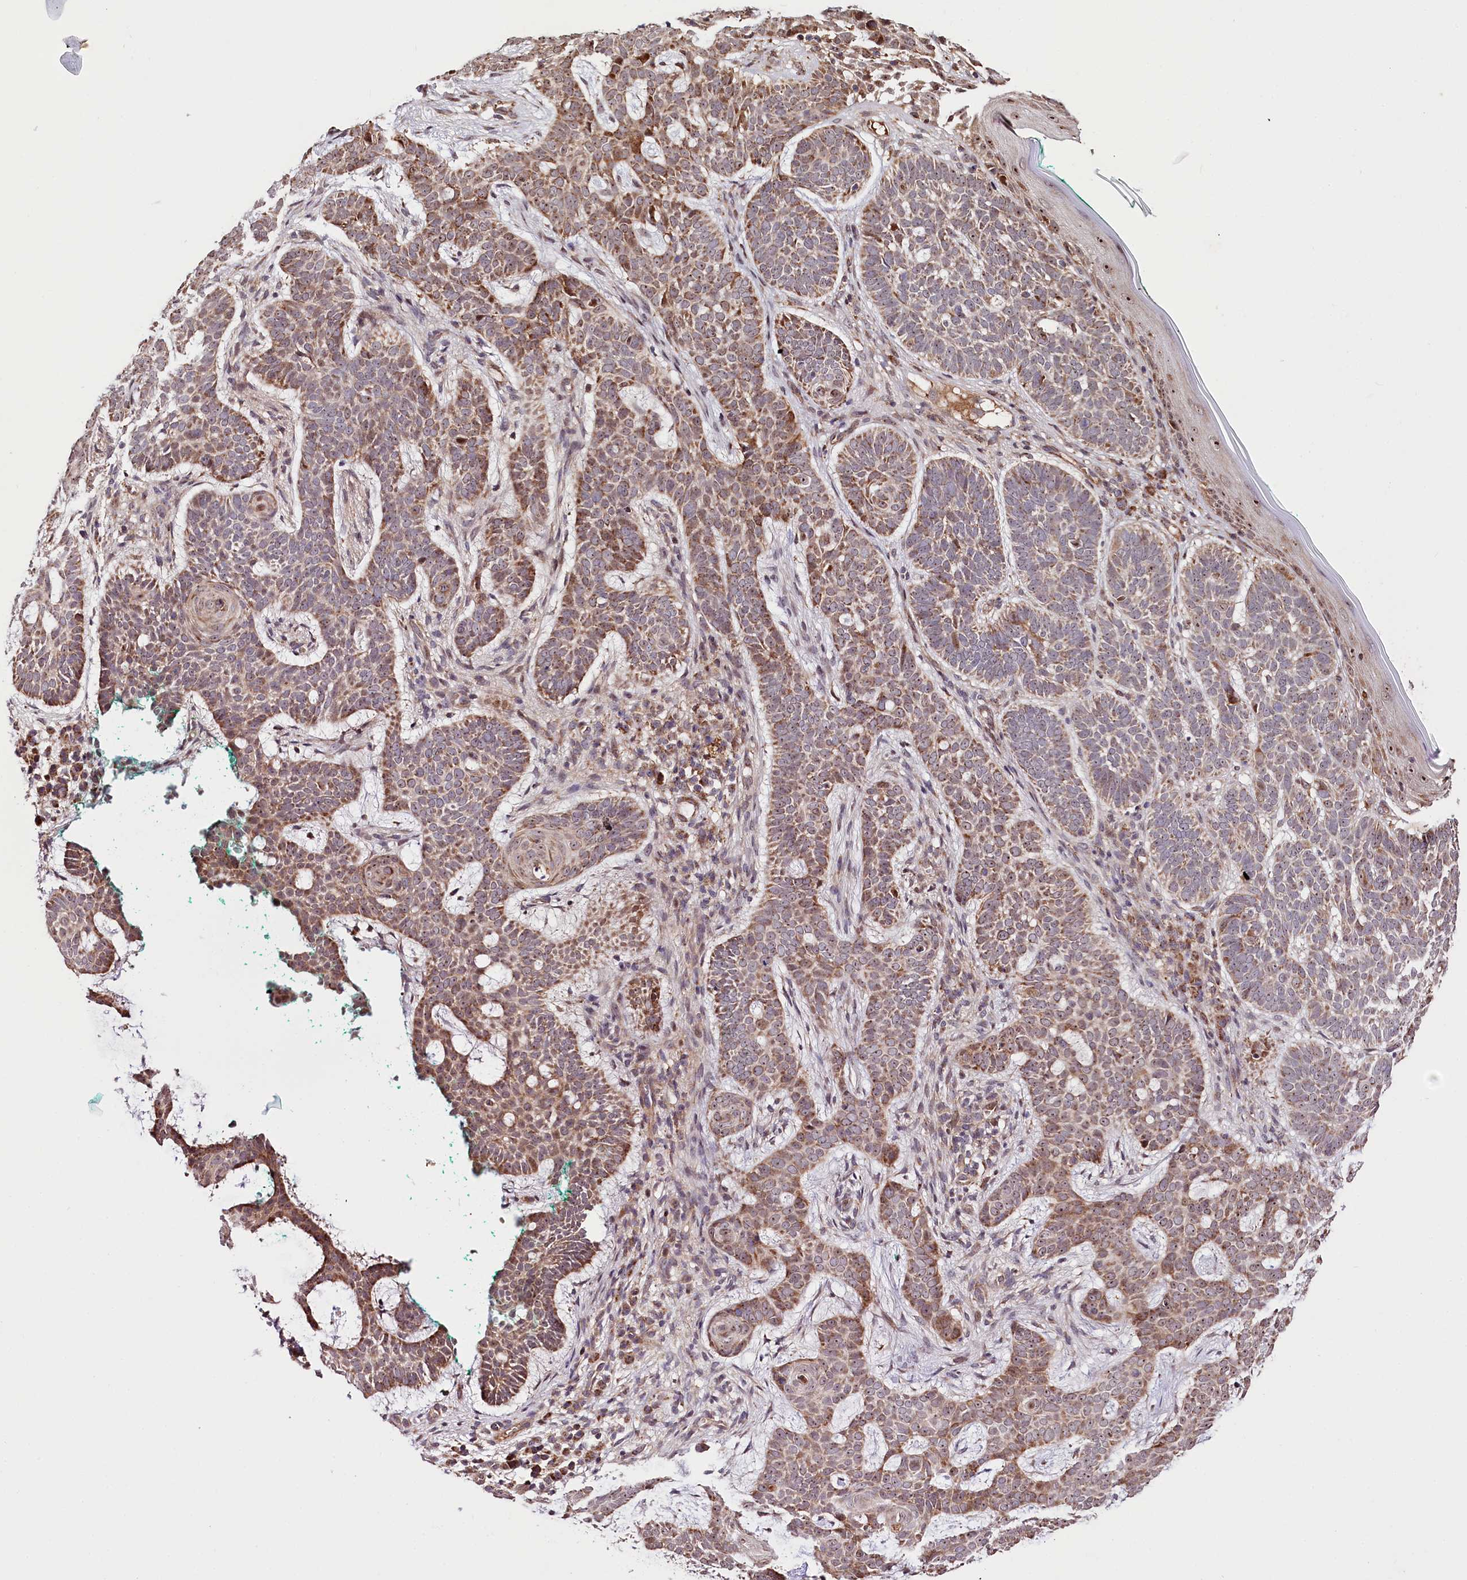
{"staining": {"intensity": "moderate", "quantity": ">75%", "location": "cytoplasmic/membranous"}, "tissue": "skin cancer", "cell_type": "Tumor cells", "image_type": "cancer", "snomed": [{"axis": "morphology", "description": "Basal cell carcinoma"}, {"axis": "topography", "description": "Skin"}], "caption": "IHC histopathology image of neoplastic tissue: human skin cancer stained using immunohistochemistry shows medium levels of moderate protein expression localized specifically in the cytoplasmic/membranous of tumor cells, appearing as a cytoplasmic/membranous brown color.", "gene": "ST7", "patient": {"sex": "male", "age": 85}}